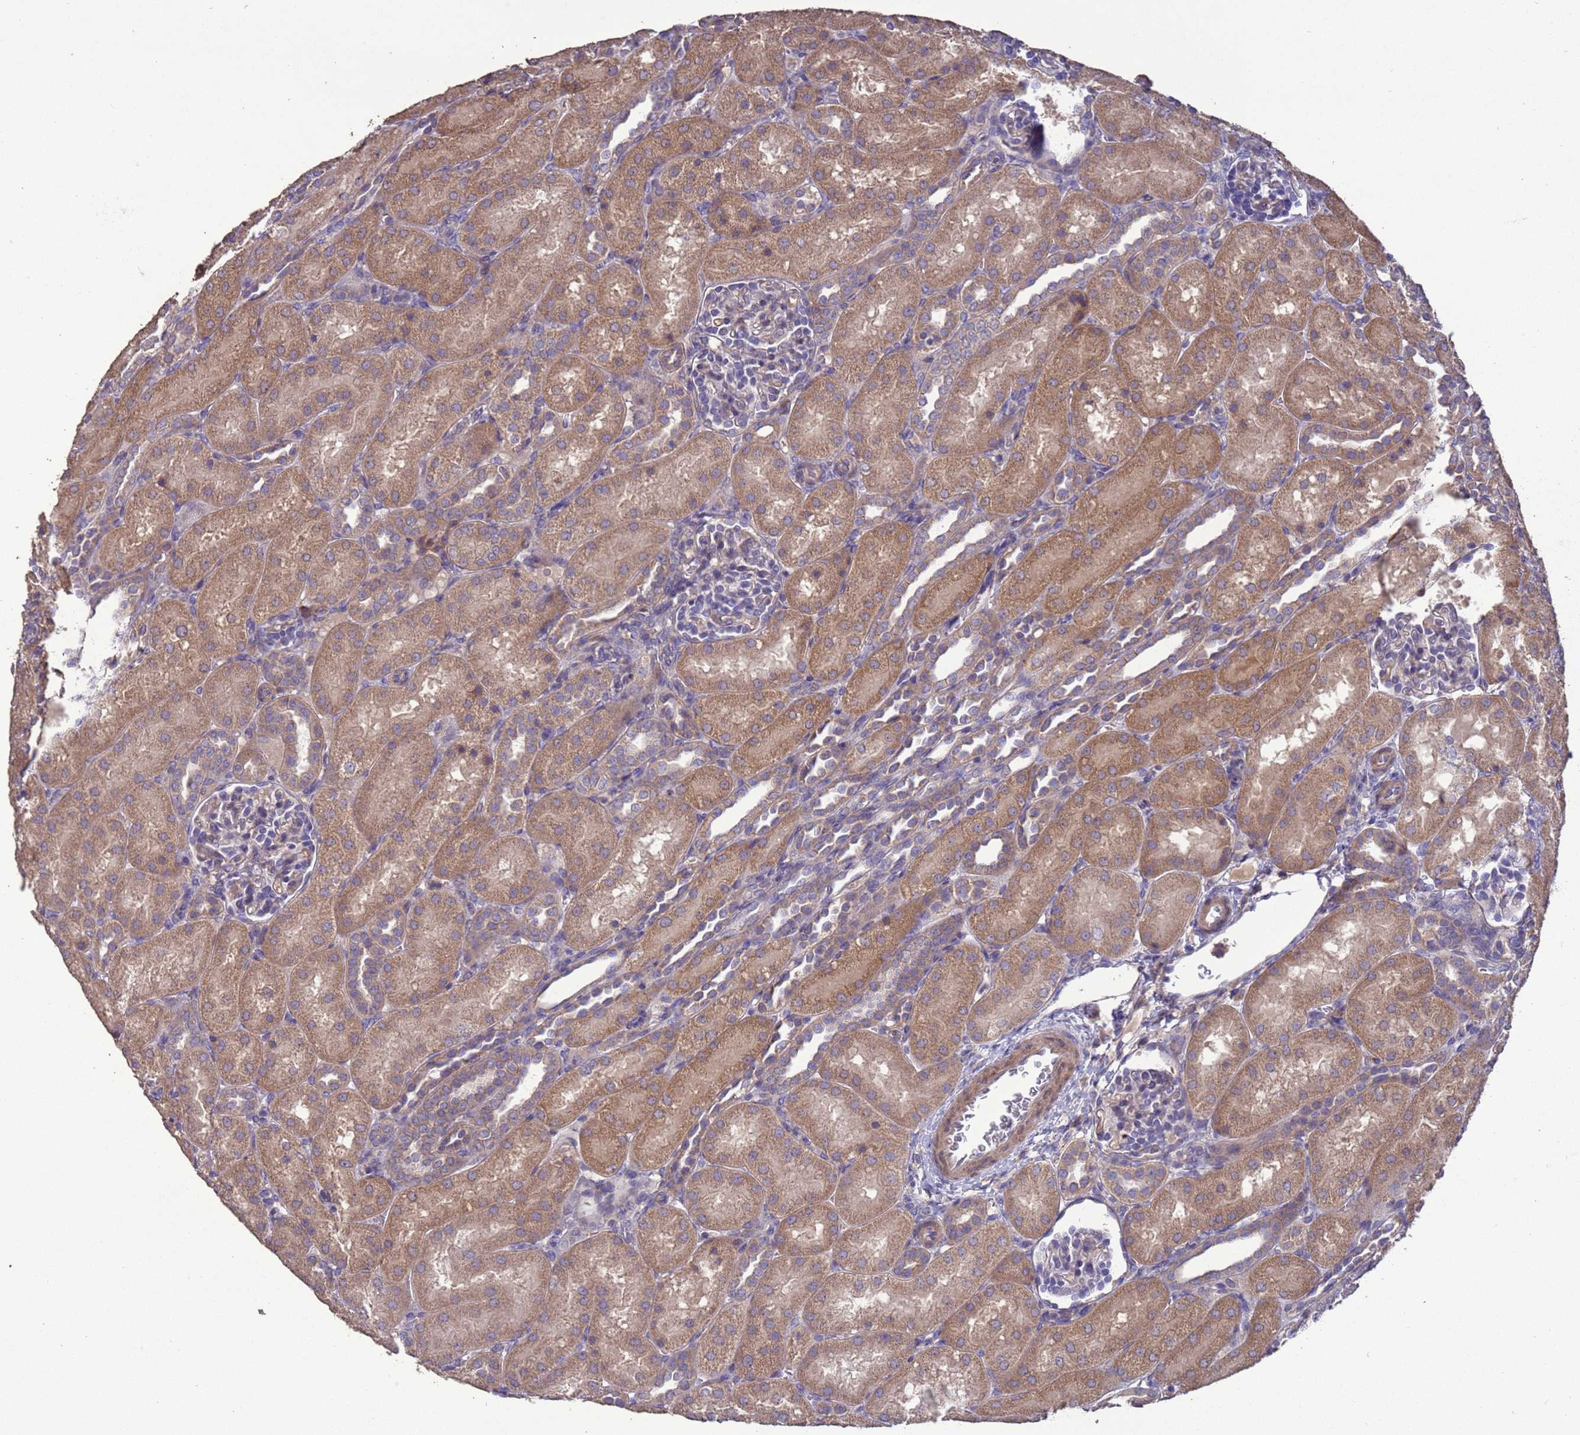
{"staining": {"intensity": "weak", "quantity": "<25%", "location": "cytoplasmic/membranous"}, "tissue": "kidney", "cell_type": "Cells in glomeruli", "image_type": "normal", "snomed": [{"axis": "morphology", "description": "Normal tissue, NOS"}, {"axis": "topography", "description": "Kidney"}], "caption": "The image exhibits no staining of cells in glomeruli in unremarkable kidney.", "gene": "SLC9B2", "patient": {"sex": "male", "age": 1}}